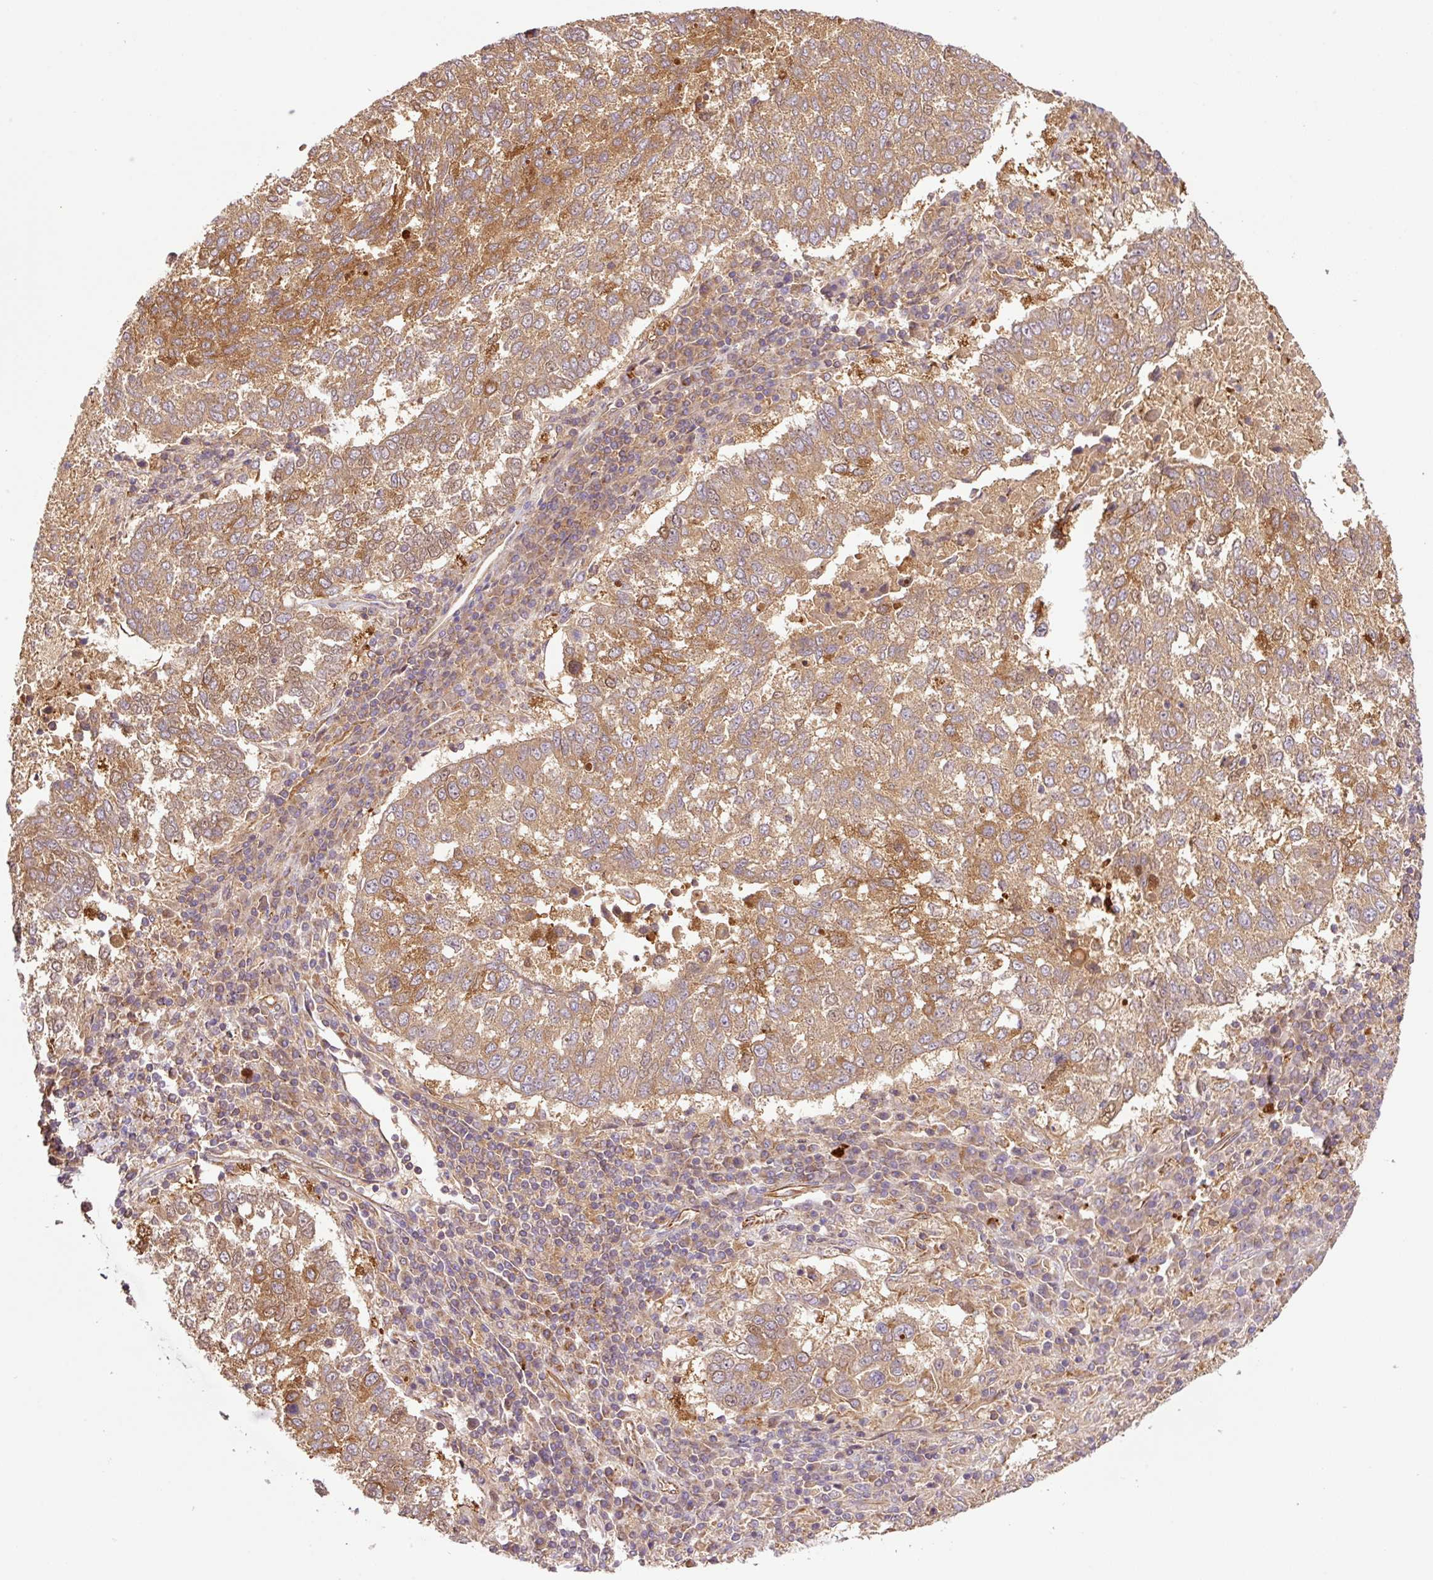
{"staining": {"intensity": "moderate", "quantity": ">75%", "location": "cytoplasmic/membranous"}, "tissue": "lung cancer", "cell_type": "Tumor cells", "image_type": "cancer", "snomed": [{"axis": "morphology", "description": "Squamous cell carcinoma, NOS"}, {"axis": "topography", "description": "Lung"}], "caption": "A micrograph of squamous cell carcinoma (lung) stained for a protein shows moderate cytoplasmic/membranous brown staining in tumor cells.", "gene": "PCK2", "patient": {"sex": "male", "age": 73}}